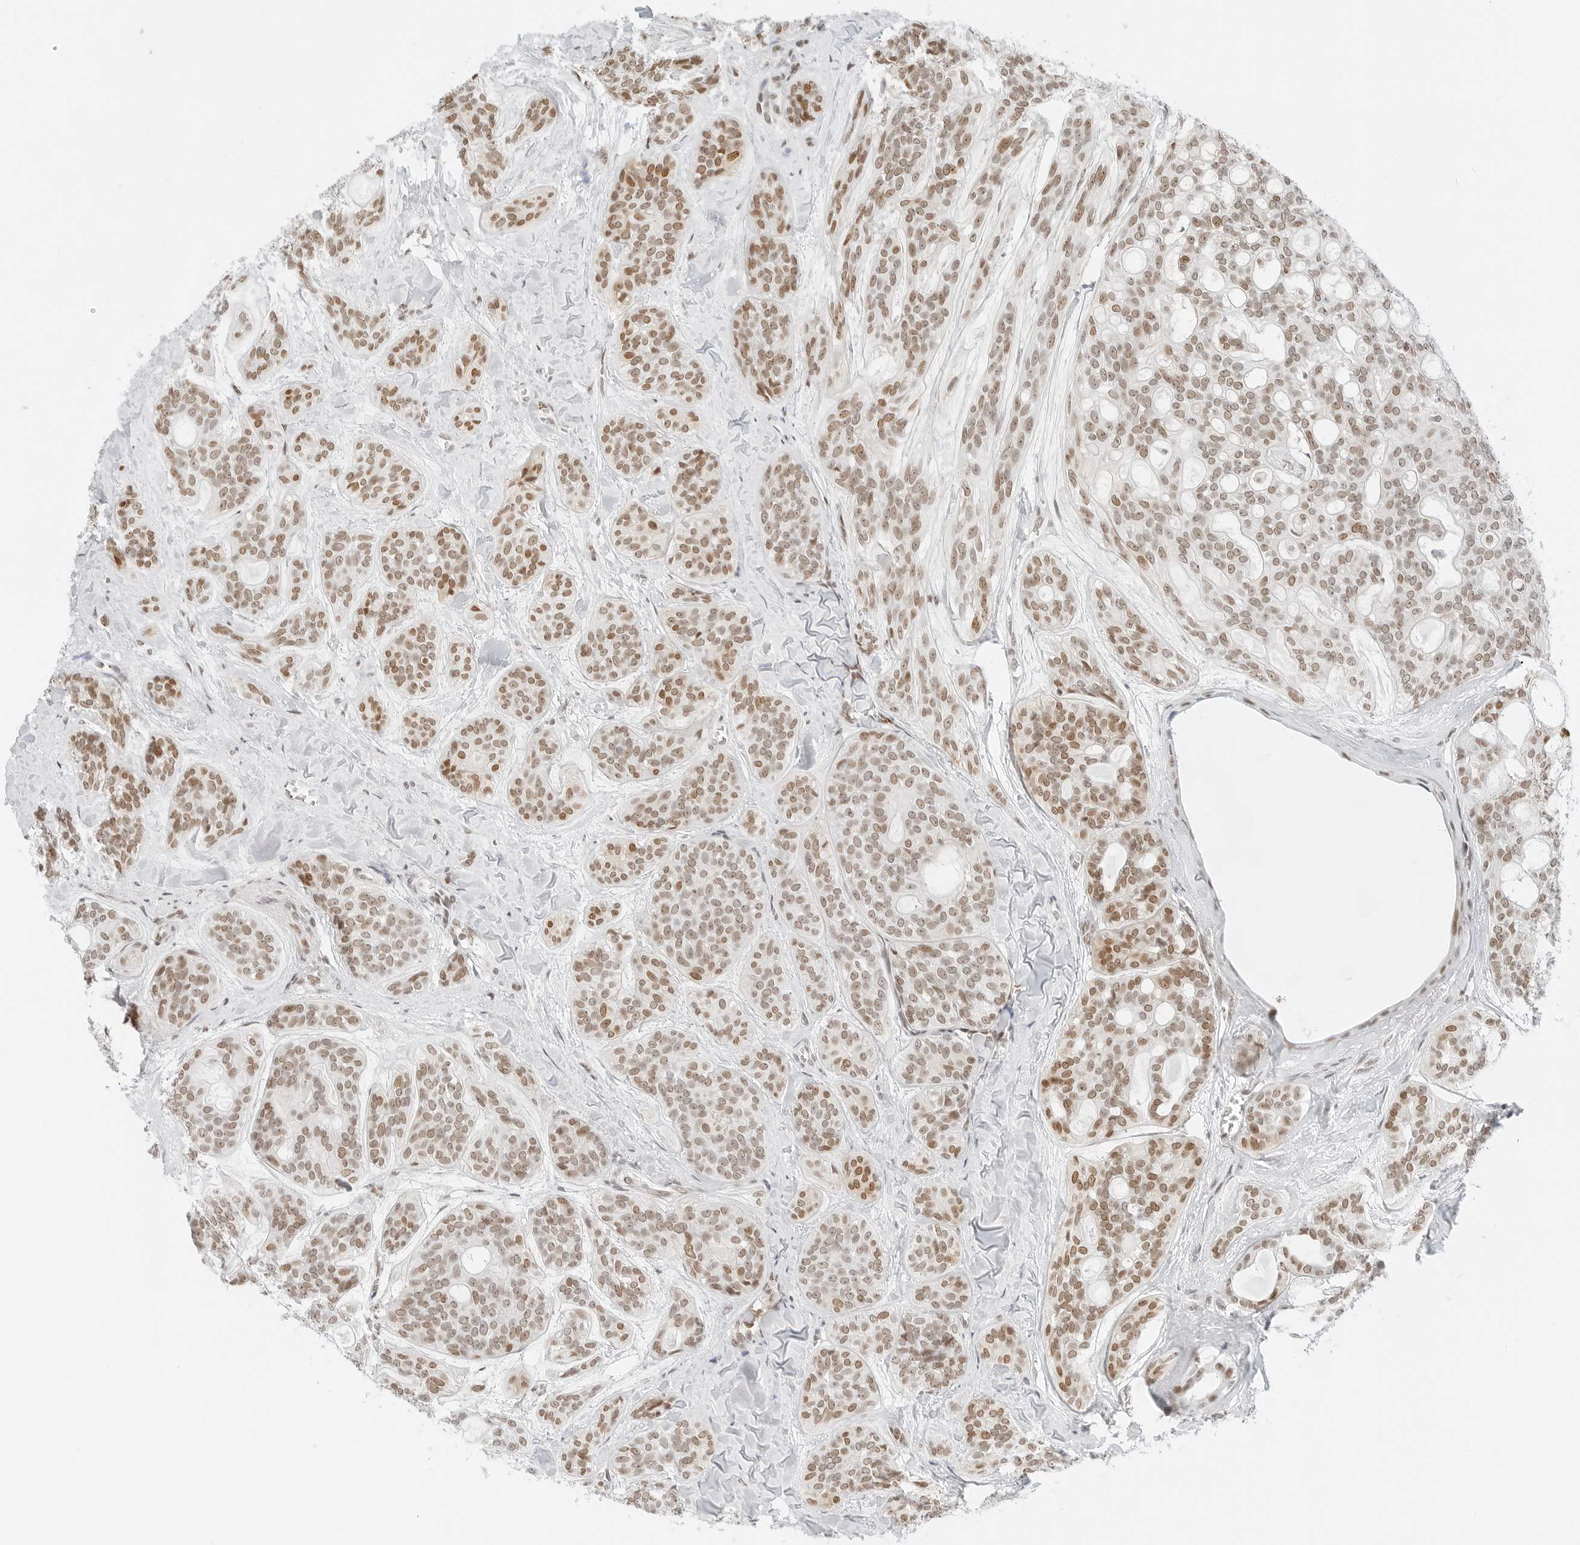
{"staining": {"intensity": "moderate", "quantity": ">75%", "location": "nuclear"}, "tissue": "head and neck cancer", "cell_type": "Tumor cells", "image_type": "cancer", "snomed": [{"axis": "morphology", "description": "Adenocarcinoma, NOS"}, {"axis": "topography", "description": "Head-Neck"}], "caption": "There is medium levels of moderate nuclear positivity in tumor cells of head and neck cancer (adenocarcinoma), as demonstrated by immunohistochemical staining (brown color).", "gene": "CRTC2", "patient": {"sex": "male", "age": 66}}